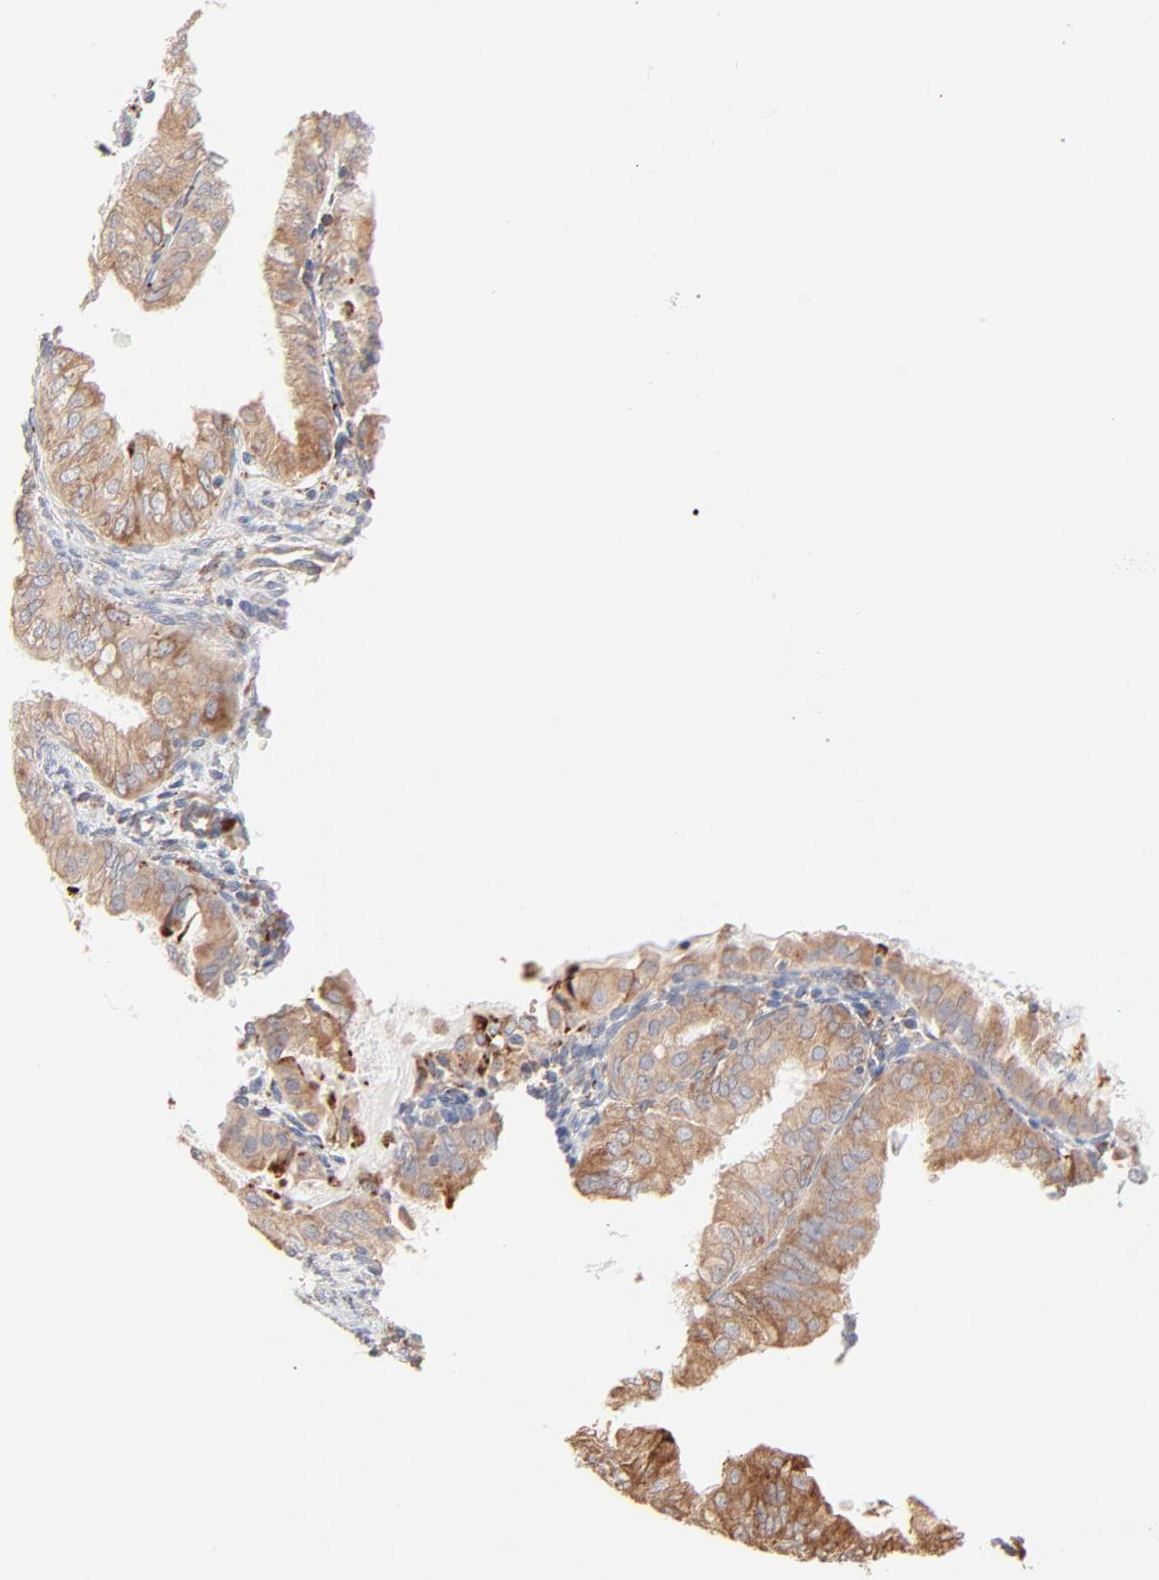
{"staining": {"intensity": "strong", "quantity": ">75%", "location": "cytoplasmic/membranous"}, "tissue": "endometrial cancer", "cell_type": "Tumor cells", "image_type": "cancer", "snomed": [{"axis": "morphology", "description": "Adenocarcinoma, NOS"}, {"axis": "topography", "description": "Endometrium"}], "caption": "This is a histology image of immunohistochemistry staining of endometrial adenocarcinoma, which shows strong staining in the cytoplasmic/membranous of tumor cells.", "gene": "PARP12", "patient": {"sex": "female", "age": 76}}